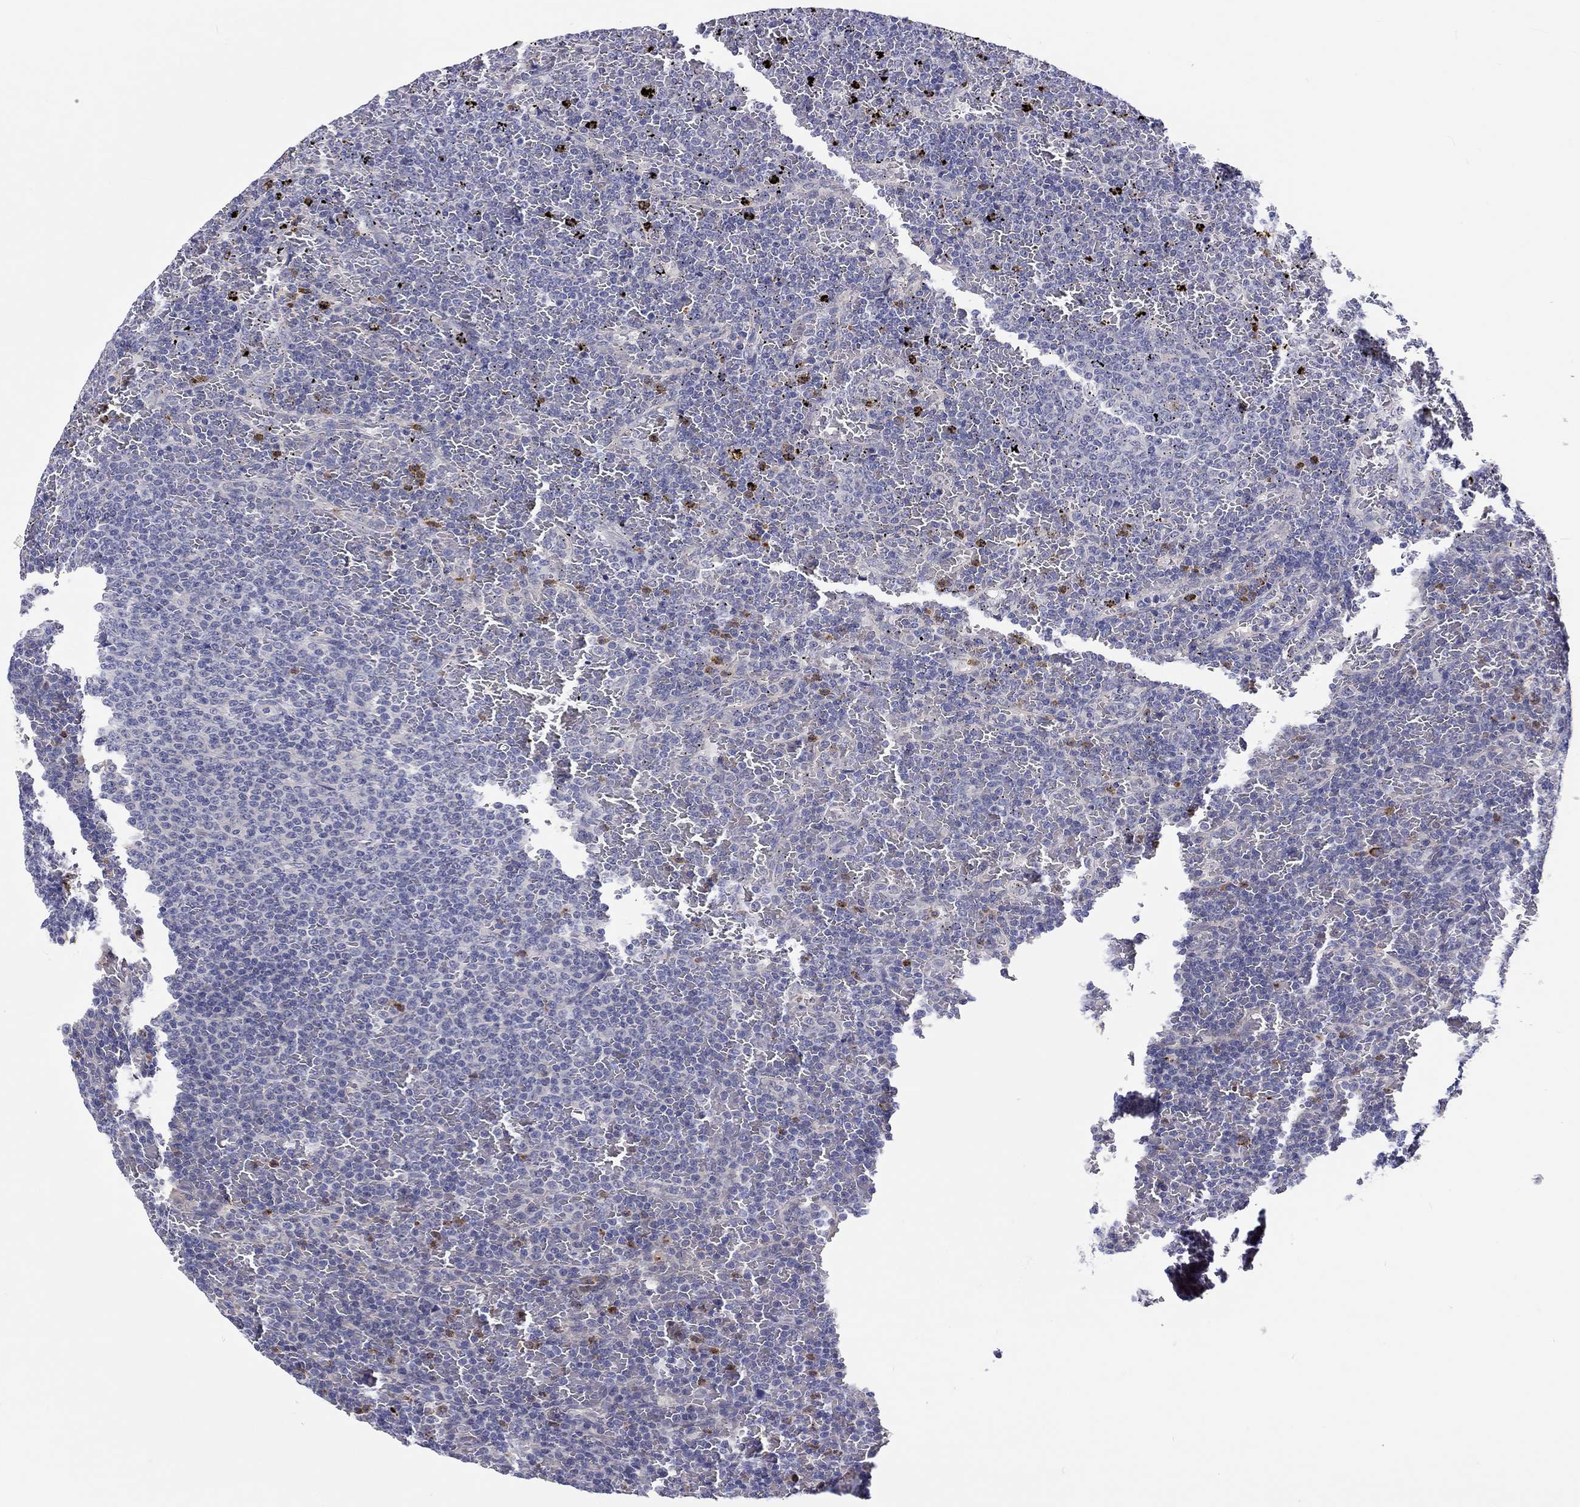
{"staining": {"intensity": "negative", "quantity": "none", "location": "none"}, "tissue": "lymphoma", "cell_type": "Tumor cells", "image_type": "cancer", "snomed": [{"axis": "morphology", "description": "Malignant lymphoma, non-Hodgkin's type, Low grade"}, {"axis": "topography", "description": "Spleen"}], "caption": "Immunohistochemical staining of malignant lymphoma, non-Hodgkin's type (low-grade) reveals no significant positivity in tumor cells.", "gene": "ABCG4", "patient": {"sex": "female", "age": 77}}